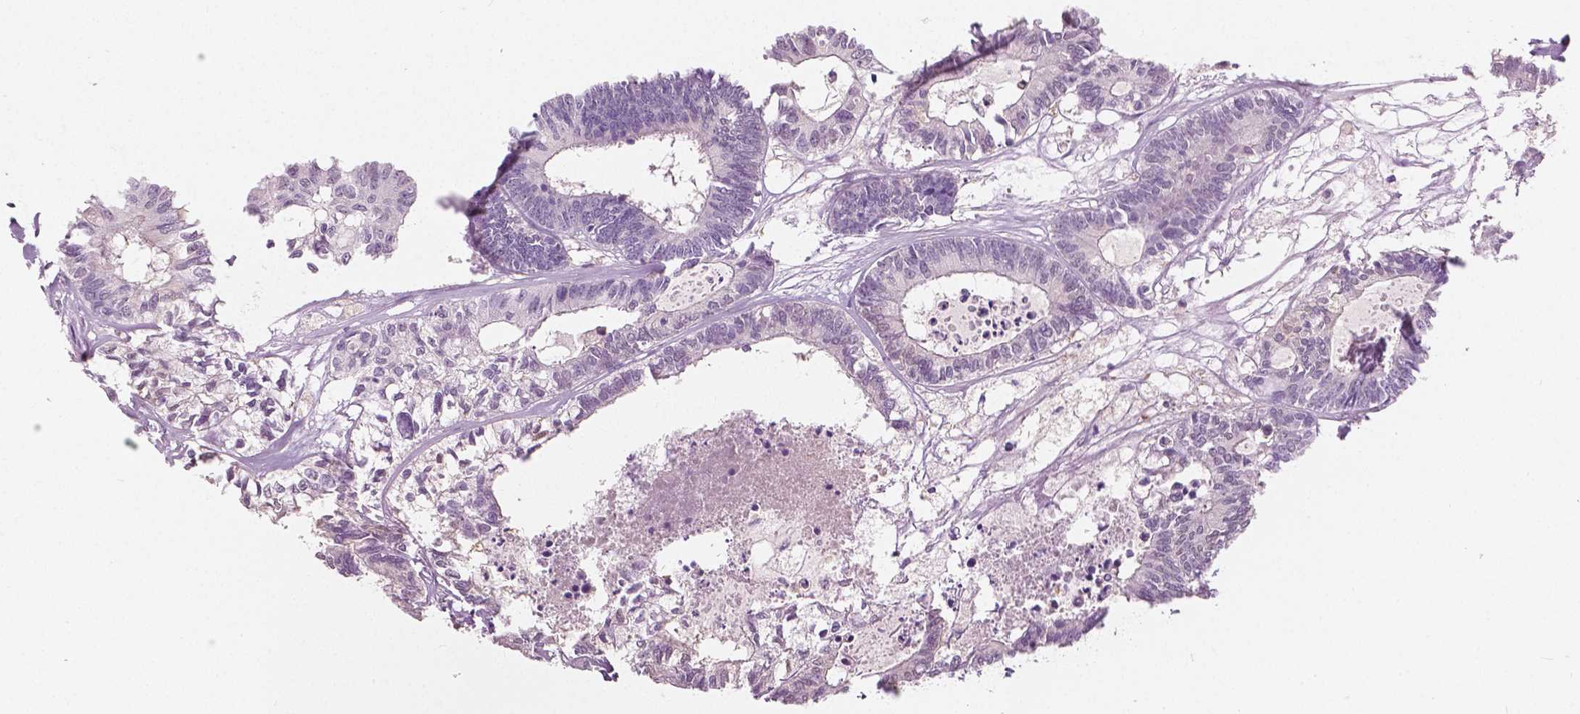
{"staining": {"intensity": "weak", "quantity": "<25%", "location": "cytoplasmic/membranous"}, "tissue": "colorectal cancer", "cell_type": "Tumor cells", "image_type": "cancer", "snomed": [{"axis": "morphology", "description": "Adenocarcinoma, NOS"}, {"axis": "topography", "description": "Colon"}, {"axis": "topography", "description": "Rectum"}], "caption": "Immunohistochemical staining of colorectal cancer (adenocarcinoma) exhibits no significant expression in tumor cells.", "gene": "GALM", "patient": {"sex": "male", "age": 57}}